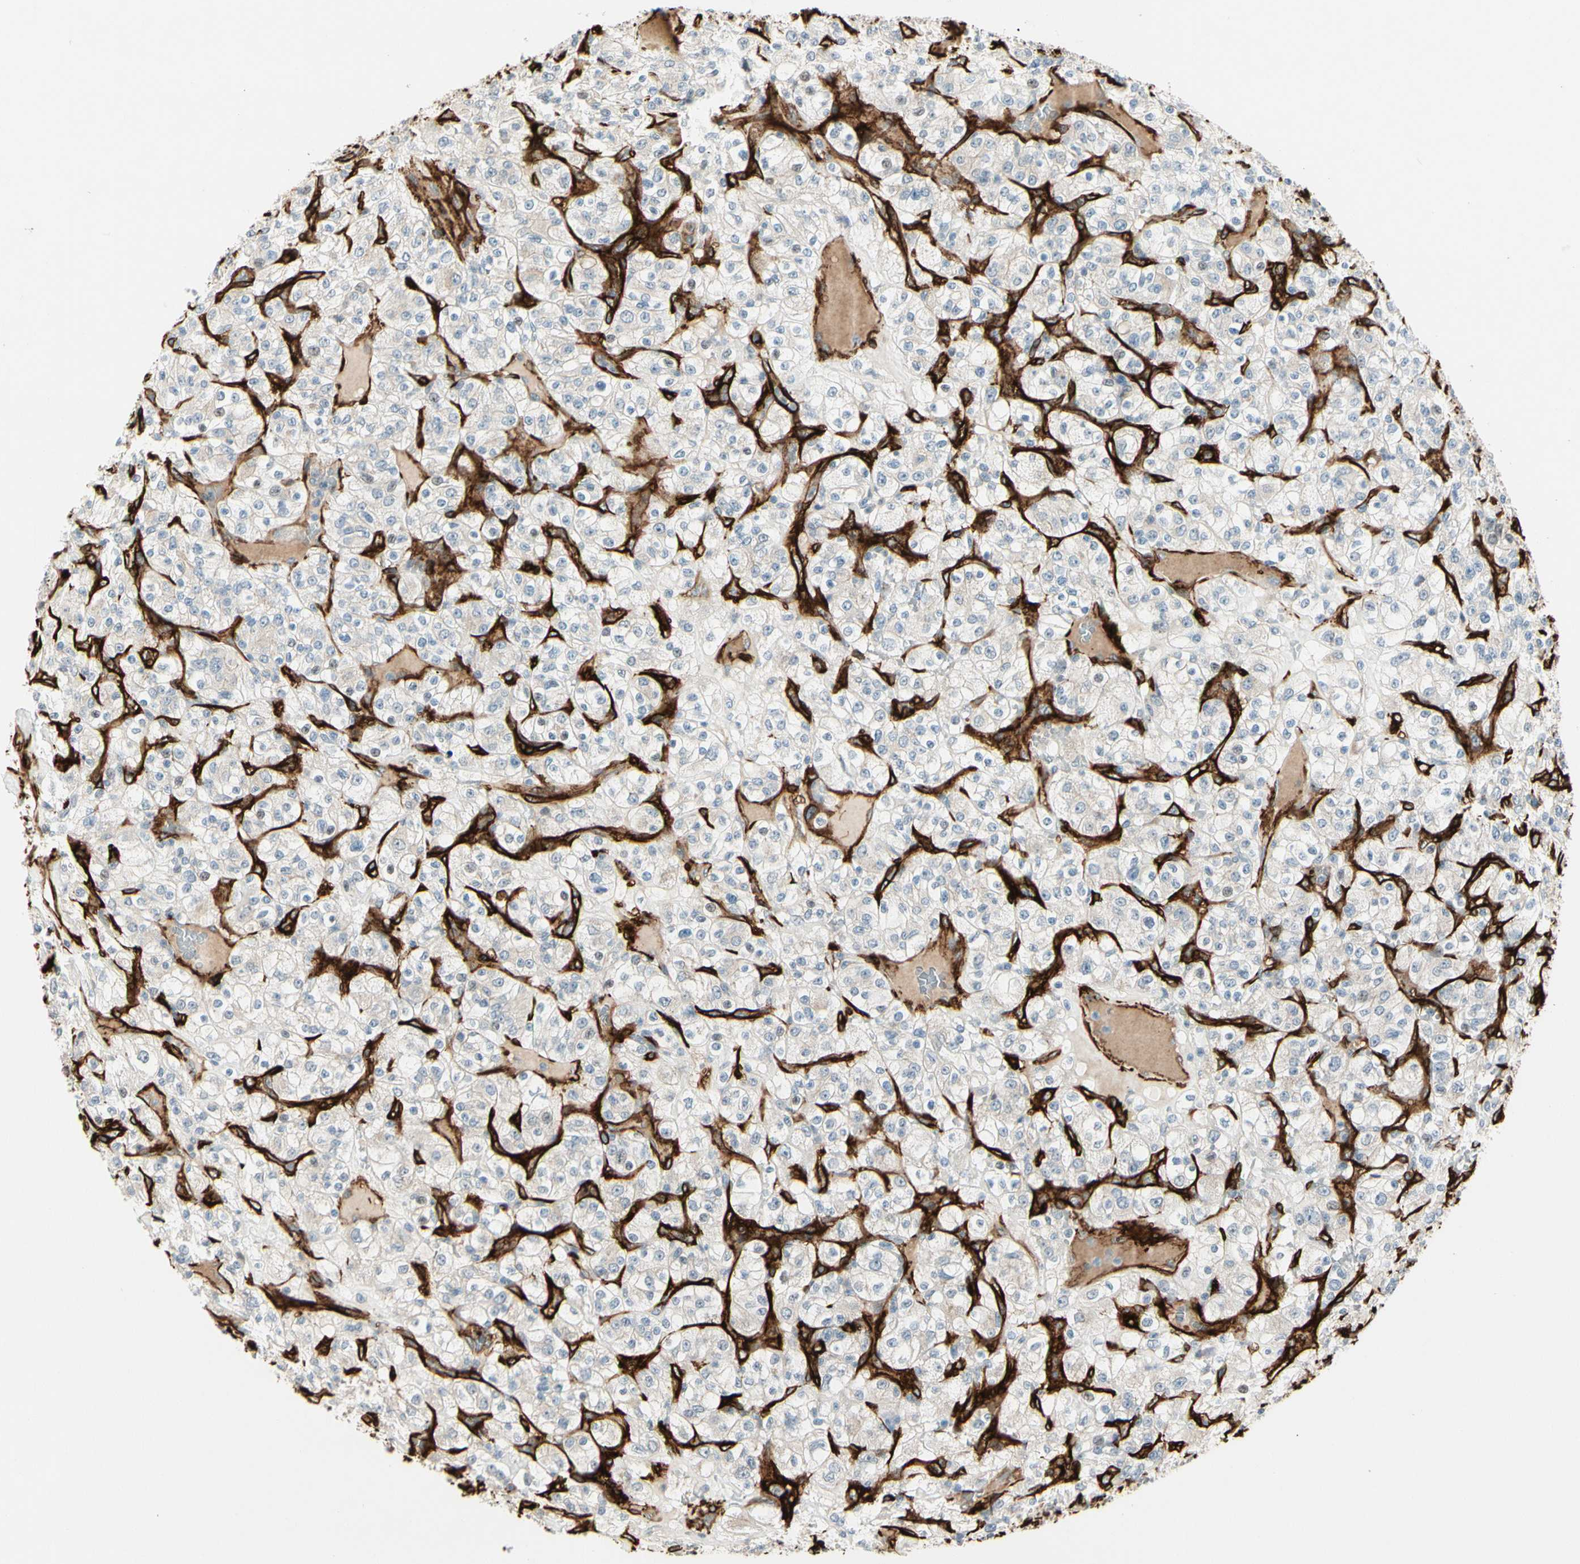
{"staining": {"intensity": "negative", "quantity": "none", "location": "none"}, "tissue": "renal cancer", "cell_type": "Tumor cells", "image_type": "cancer", "snomed": [{"axis": "morphology", "description": "Normal tissue, NOS"}, {"axis": "morphology", "description": "Adenocarcinoma, NOS"}, {"axis": "topography", "description": "Kidney"}], "caption": "DAB (3,3'-diaminobenzidine) immunohistochemical staining of human renal adenocarcinoma displays no significant expression in tumor cells. The staining is performed using DAB (3,3'-diaminobenzidine) brown chromogen with nuclei counter-stained in using hematoxylin.", "gene": "MCAM", "patient": {"sex": "female", "age": 72}}